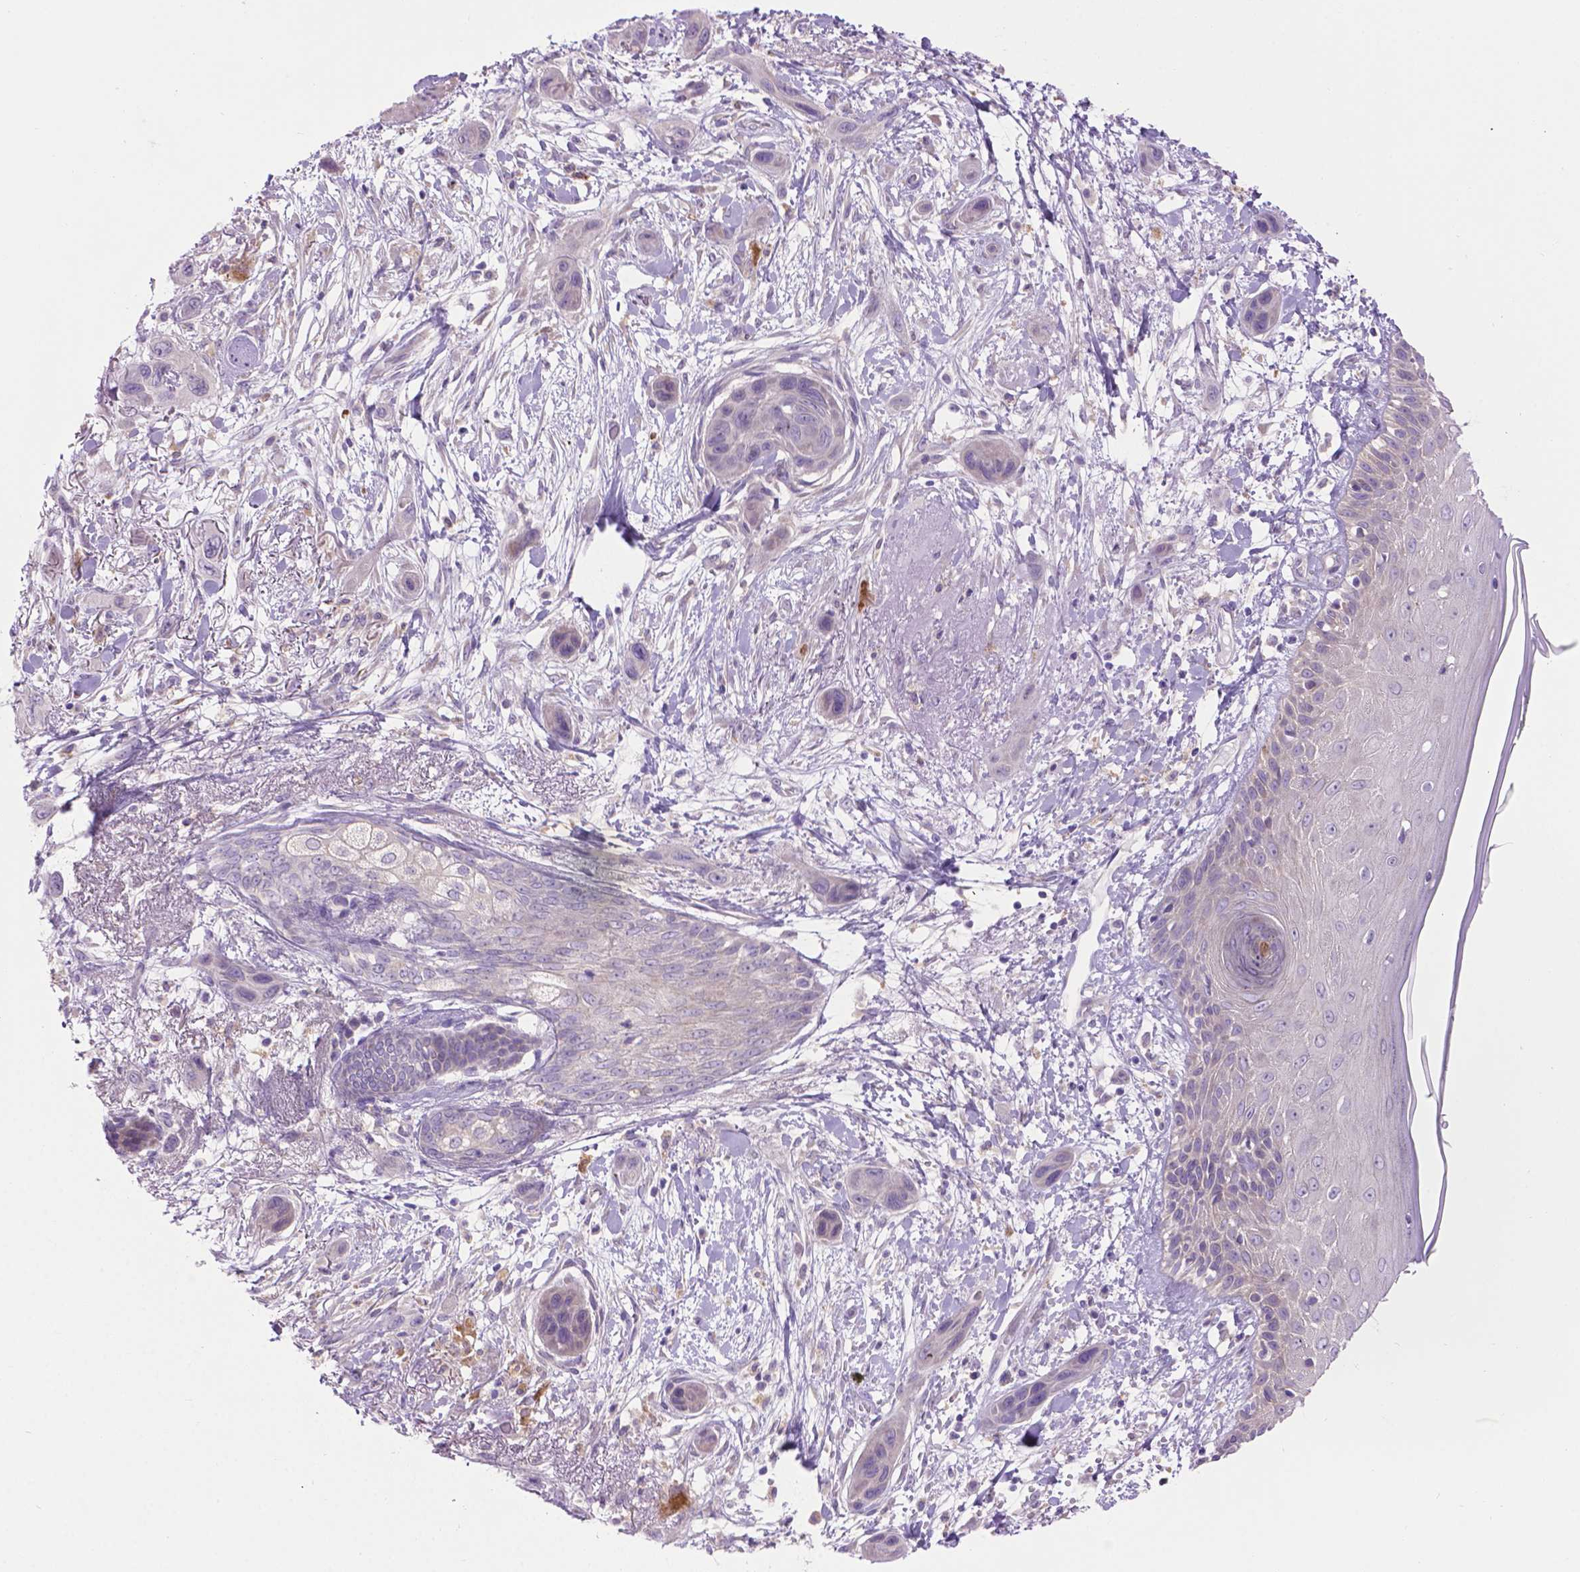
{"staining": {"intensity": "negative", "quantity": "none", "location": "none"}, "tissue": "skin cancer", "cell_type": "Tumor cells", "image_type": "cancer", "snomed": [{"axis": "morphology", "description": "Squamous cell carcinoma, NOS"}, {"axis": "topography", "description": "Skin"}], "caption": "An image of human skin squamous cell carcinoma is negative for staining in tumor cells.", "gene": "CDH7", "patient": {"sex": "male", "age": 79}}